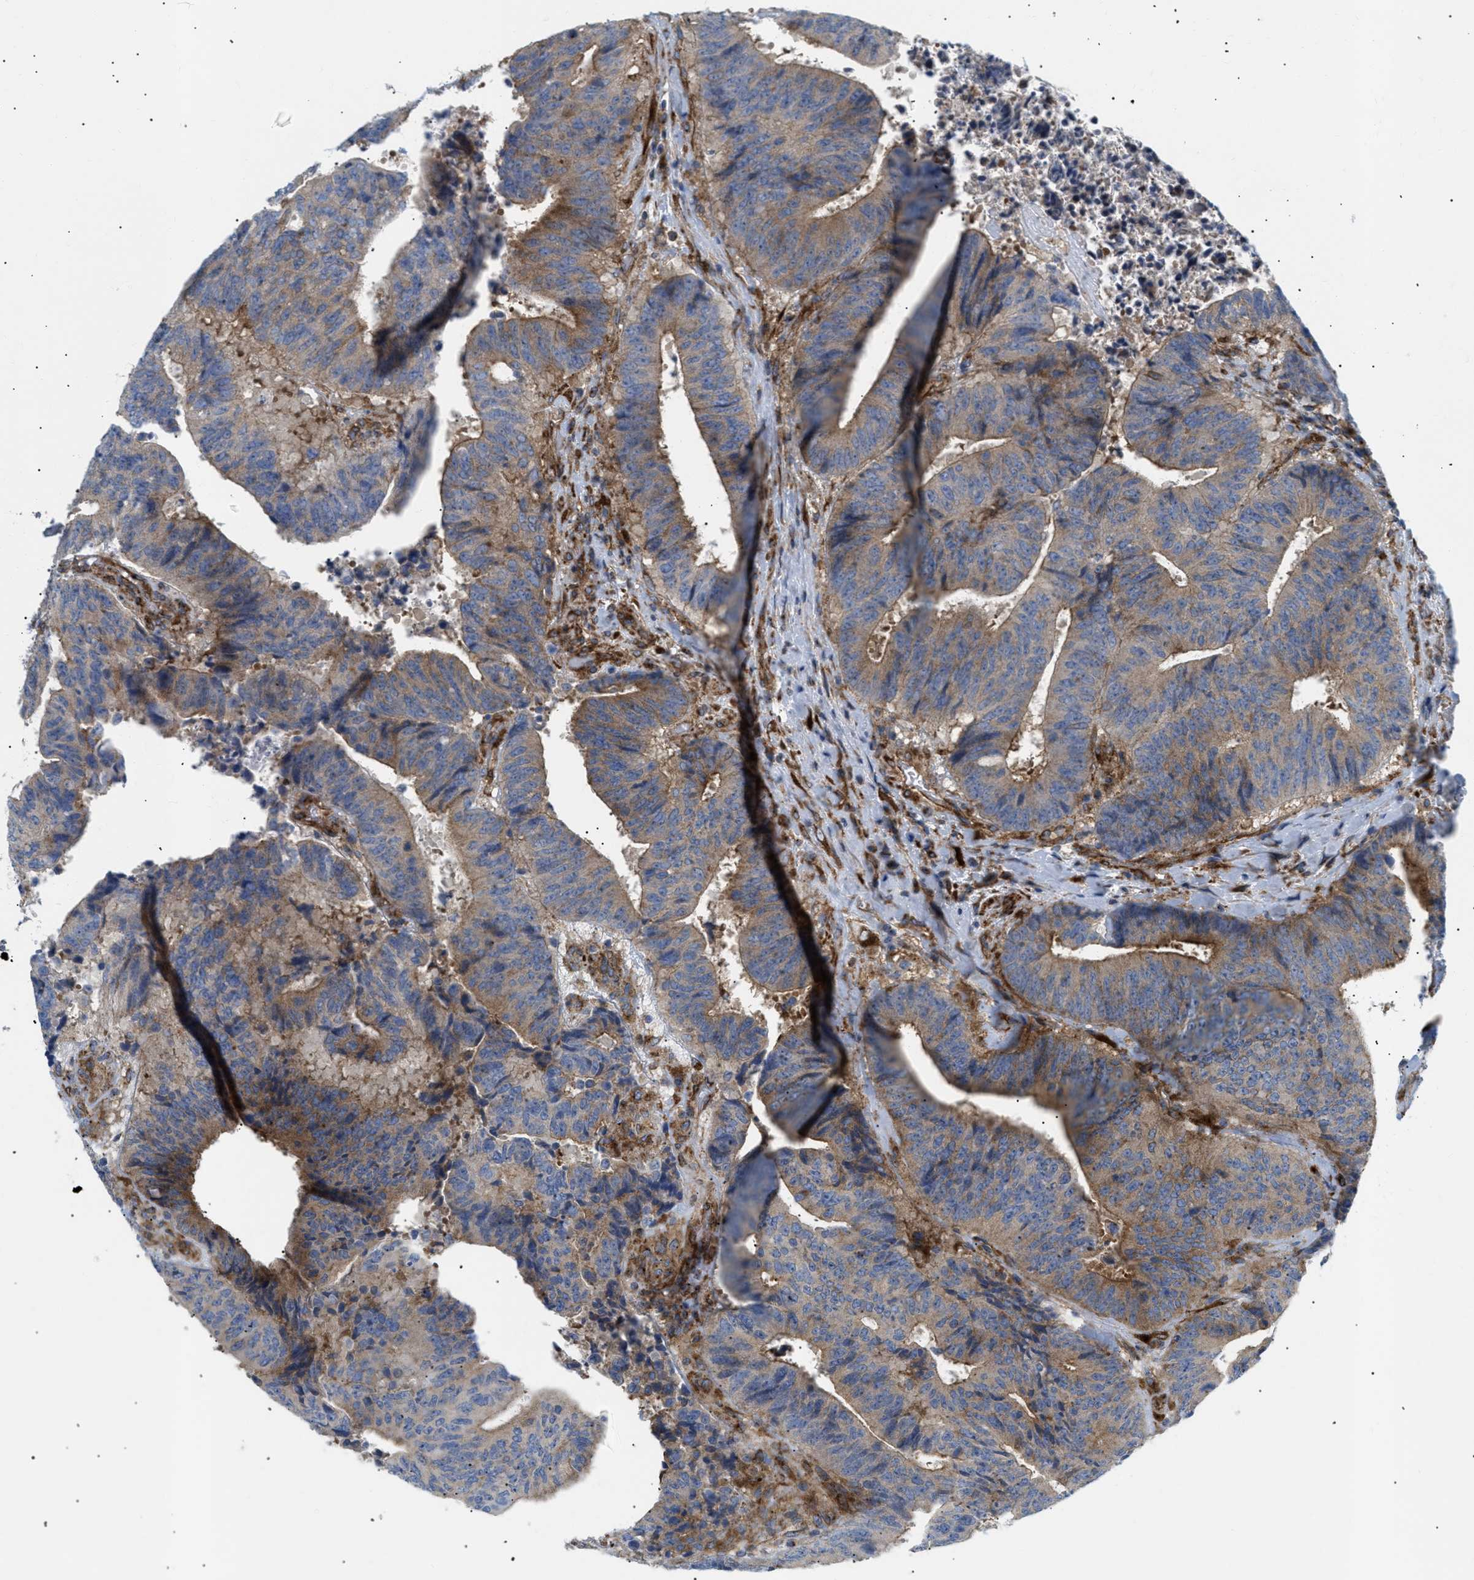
{"staining": {"intensity": "moderate", "quantity": ">75%", "location": "cytoplasmic/membranous"}, "tissue": "colorectal cancer", "cell_type": "Tumor cells", "image_type": "cancer", "snomed": [{"axis": "morphology", "description": "Adenocarcinoma, NOS"}, {"axis": "topography", "description": "Rectum"}], "caption": "DAB immunohistochemical staining of colorectal adenocarcinoma shows moderate cytoplasmic/membranous protein staining in approximately >75% of tumor cells.", "gene": "DCTN4", "patient": {"sex": "male", "age": 72}}